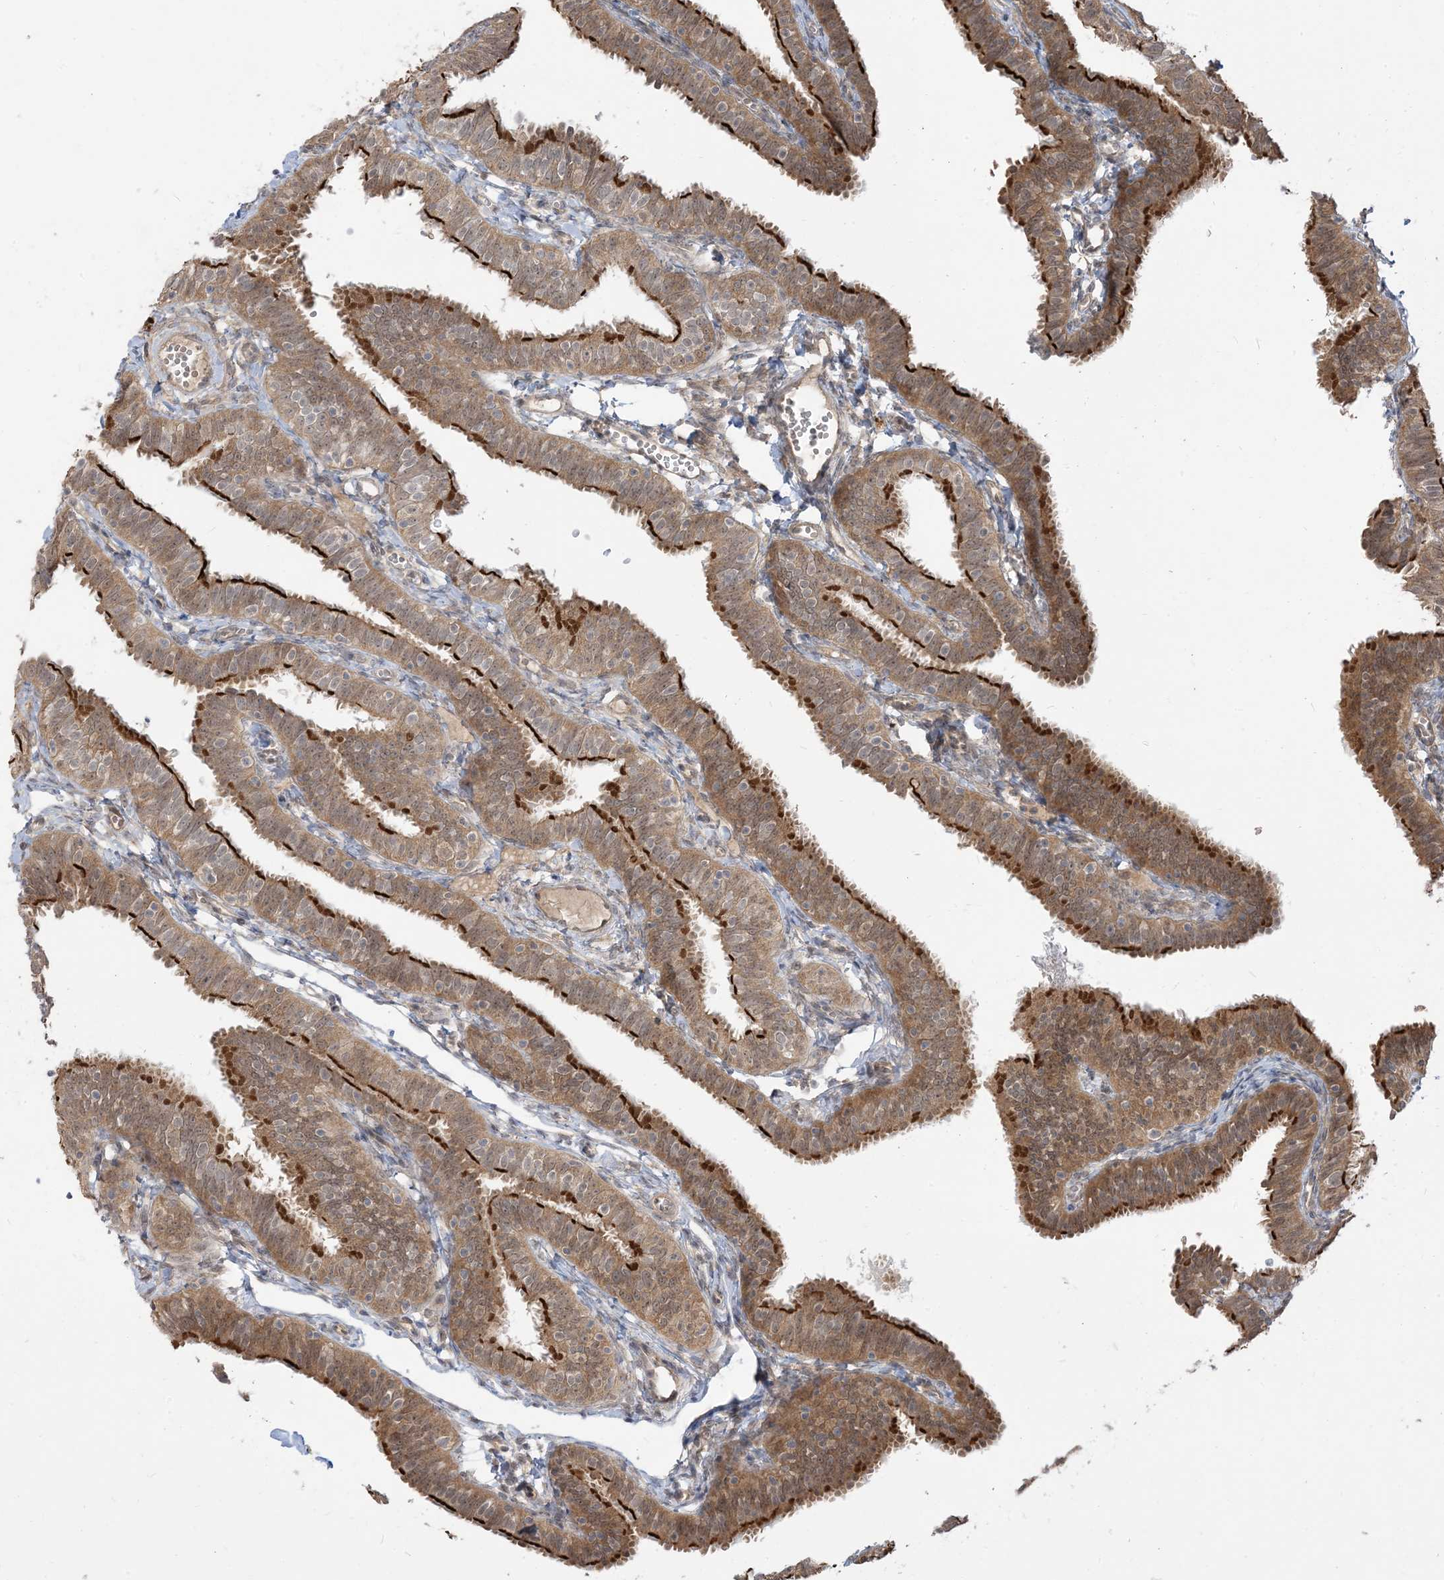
{"staining": {"intensity": "strong", "quantity": "25%-75%", "location": "cytoplasmic/membranous,nuclear"}, "tissue": "fallopian tube", "cell_type": "Glandular cells", "image_type": "normal", "snomed": [{"axis": "morphology", "description": "Normal tissue, NOS"}, {"axis": "topography", "description": "Fallopian tube"}], "caption": "DAB immunohistochemical staining of normal human fallopian tube exhibits strong cytoplasmic/membranous,nuclear protein staining in about 25%-75% of glandular cells. Immunohistochemistry (ihc) stains the protein in brown and the nuclei are stained blue.", "gene": "TBCC", "patient": {"sex": "female", "age": 35}}